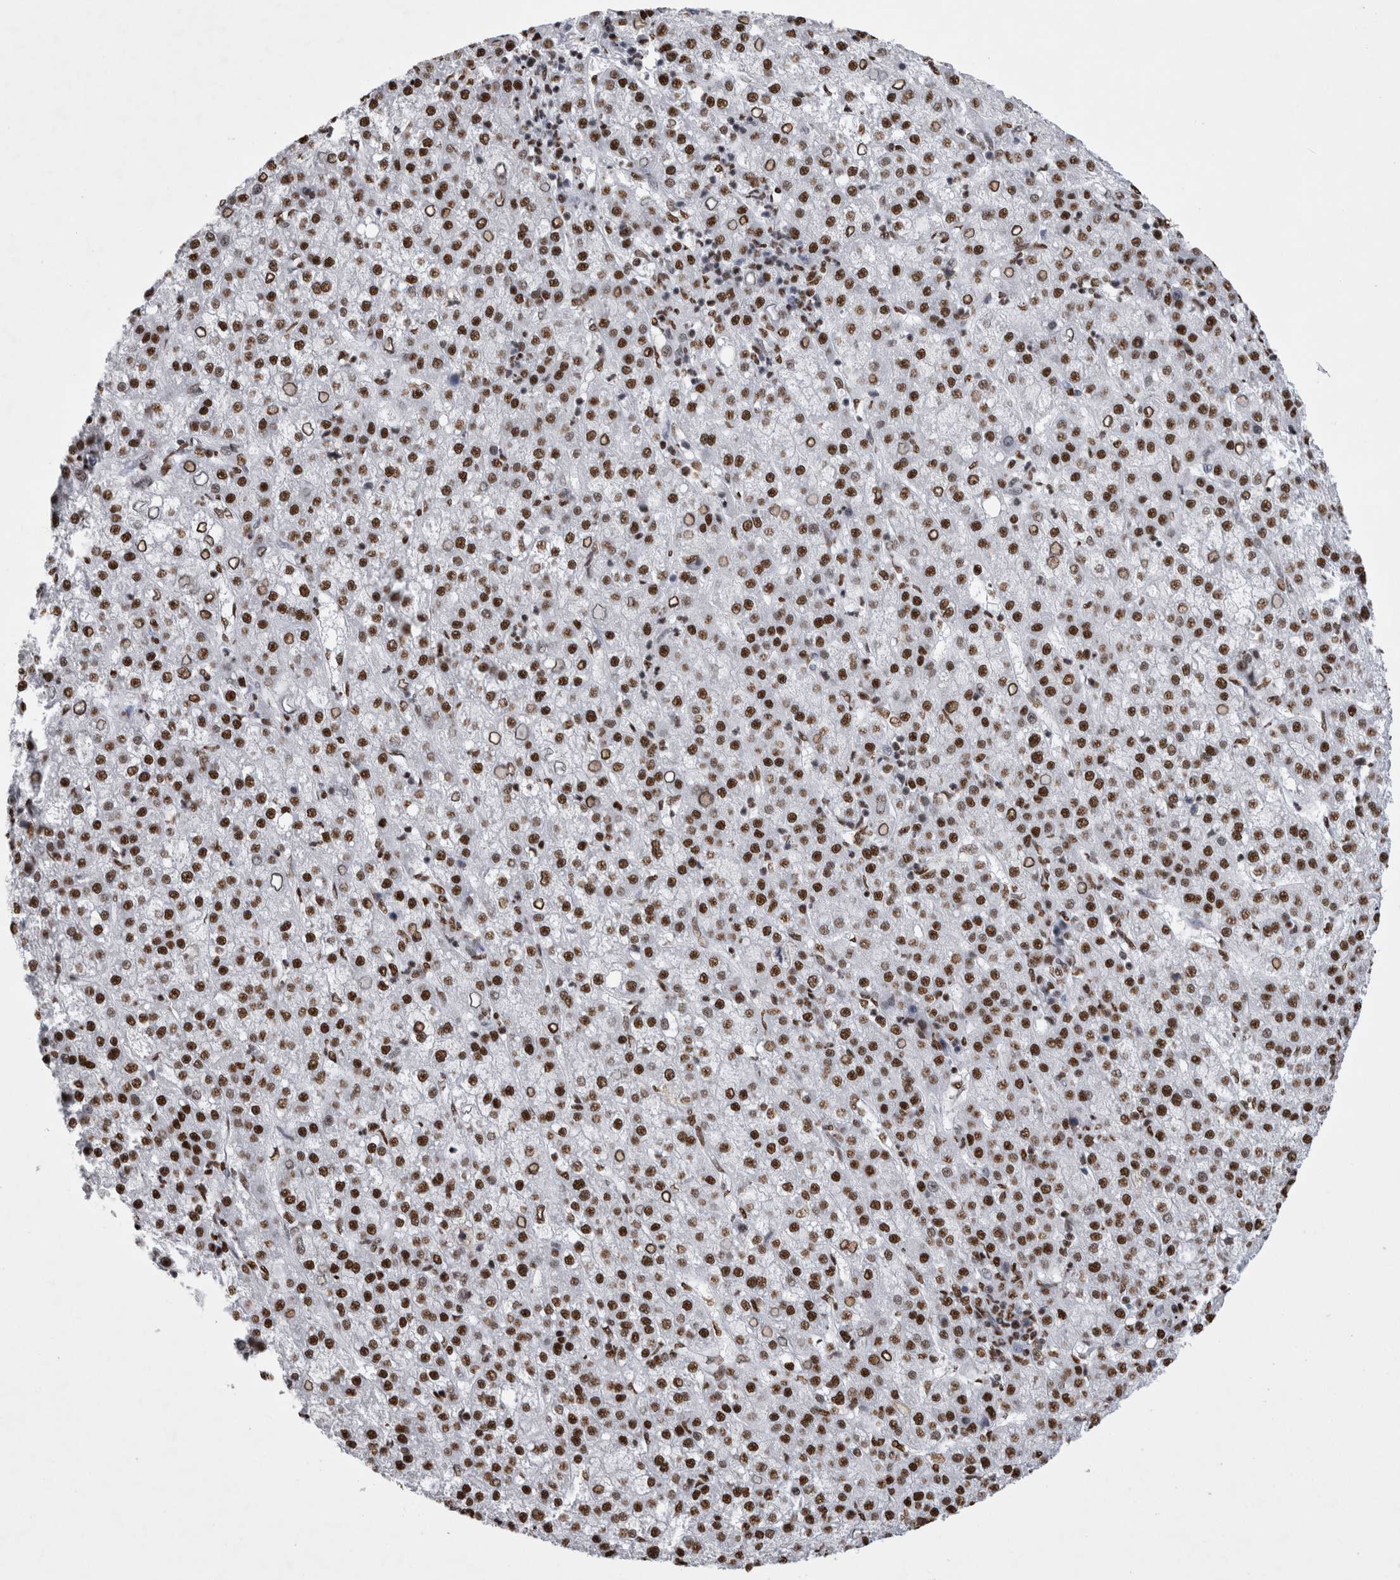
{"staining": {"intensity": "strong", "quantity": ">75%", "location": "nuclear"}, "tissue": "liver cancer", "cell_type": "Tumor cells", "image_type": "cancer", "snomed": [{"axis": "morphology", "description": "Carcinoma, Hepatocellular, NOS"}, {"axis": "topography", "description": "Liver"}], "caption": "This histopathology image reveals immunohistochemistry (IHC) staining of human liver cancer (hepatocellular carcinoma), with high strong nuclear positivity in approximately >75% of tumor cells.", "gene": "ALPK3", "patient": {"sex": "female", "age": 58}}